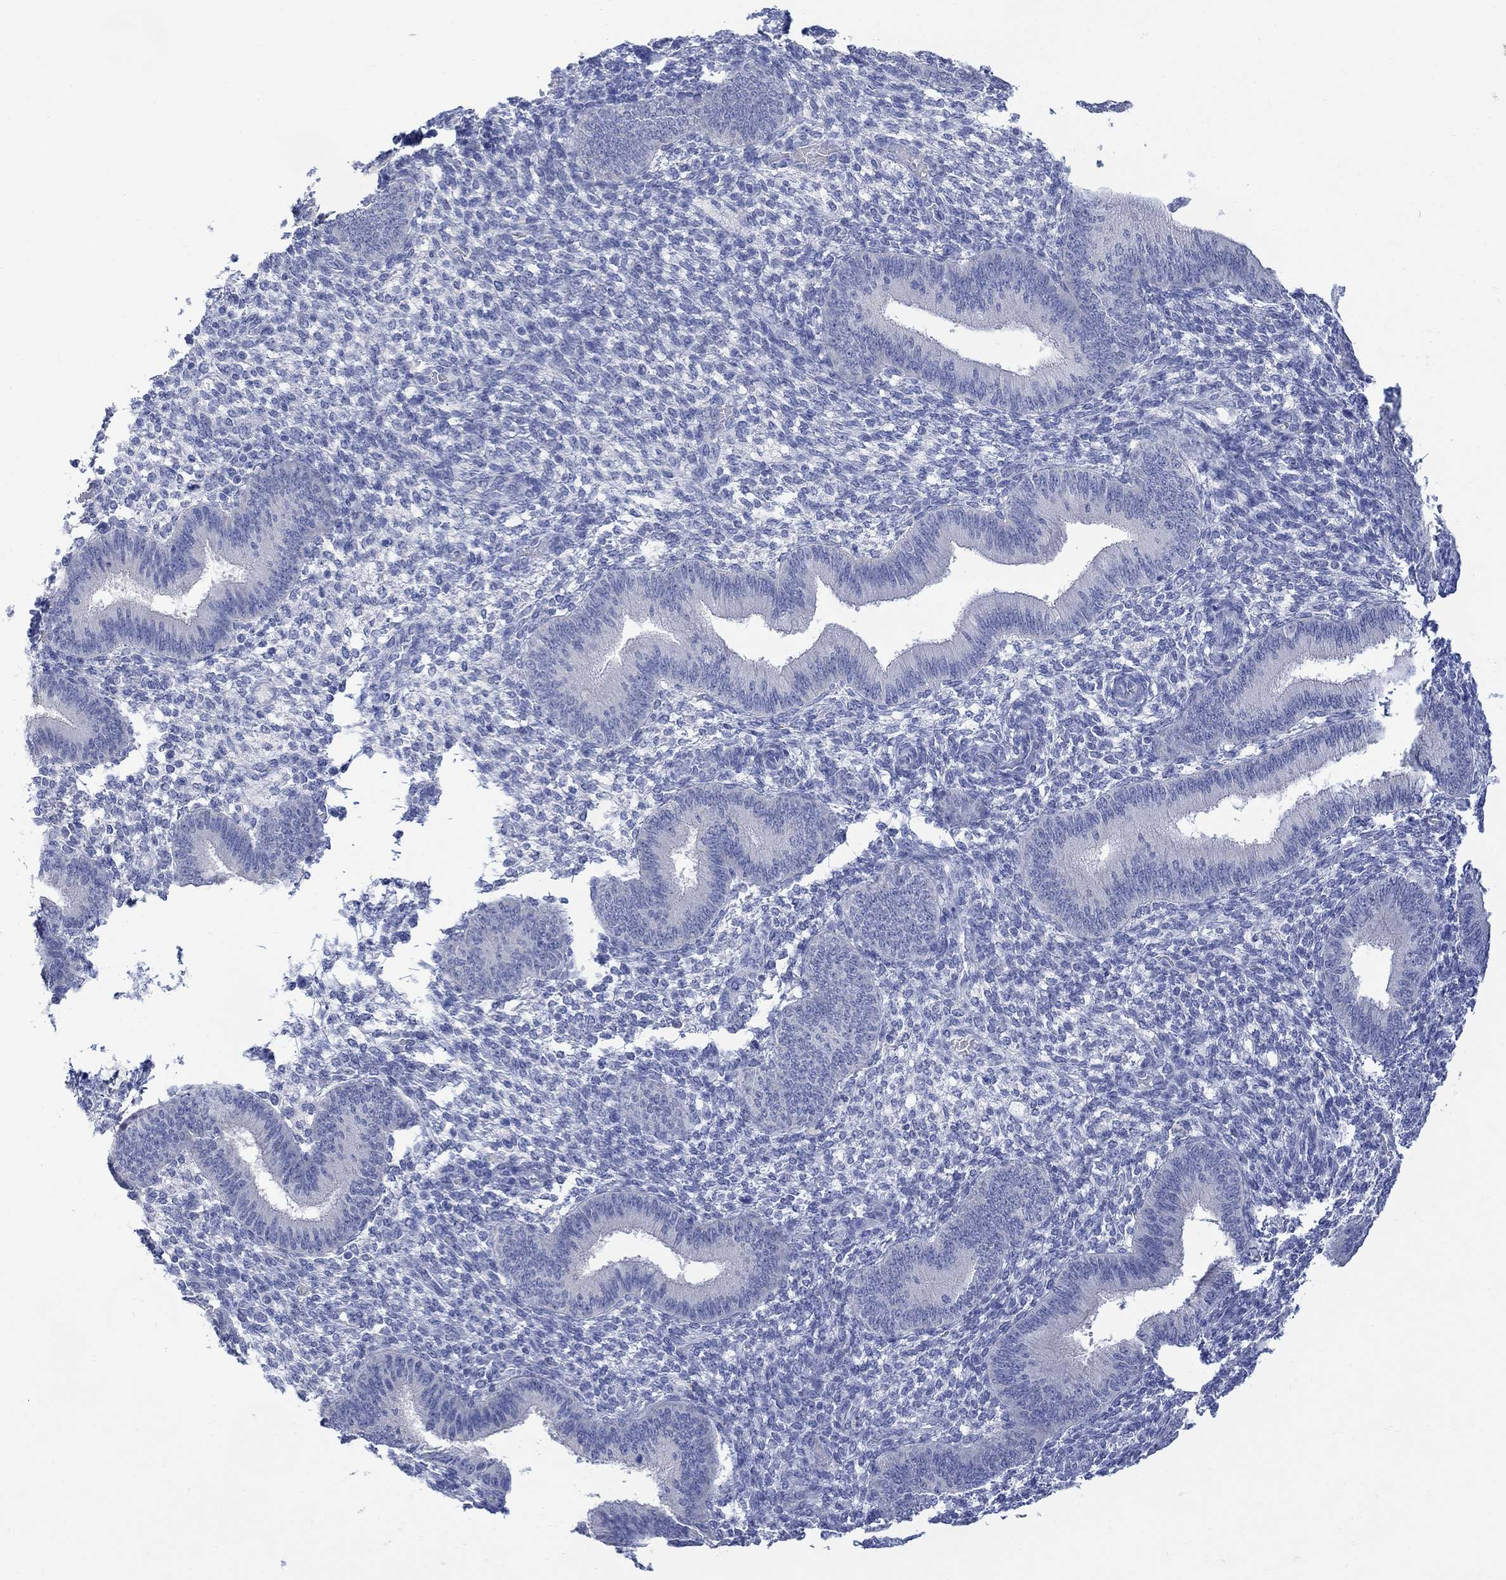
{"staining": {"intensity": "negative", "quantity": "none", "location": "none"}, "tissue": "endometrium", "cell_type": "Cells in endometrial stroma", "image_type": "normal", "snomed": [{"axis": "morphology", "description": "Normal tissue, NOS"}, {"axis": "topography", "description": "Endometrium"}], "caption": "Human endometrium stained for a protein using immunohistochemistry exhibits no staining in cells in endometrial stroma.", "gene": "FBP2", "patient": {"sex": "female", "age": 39}}